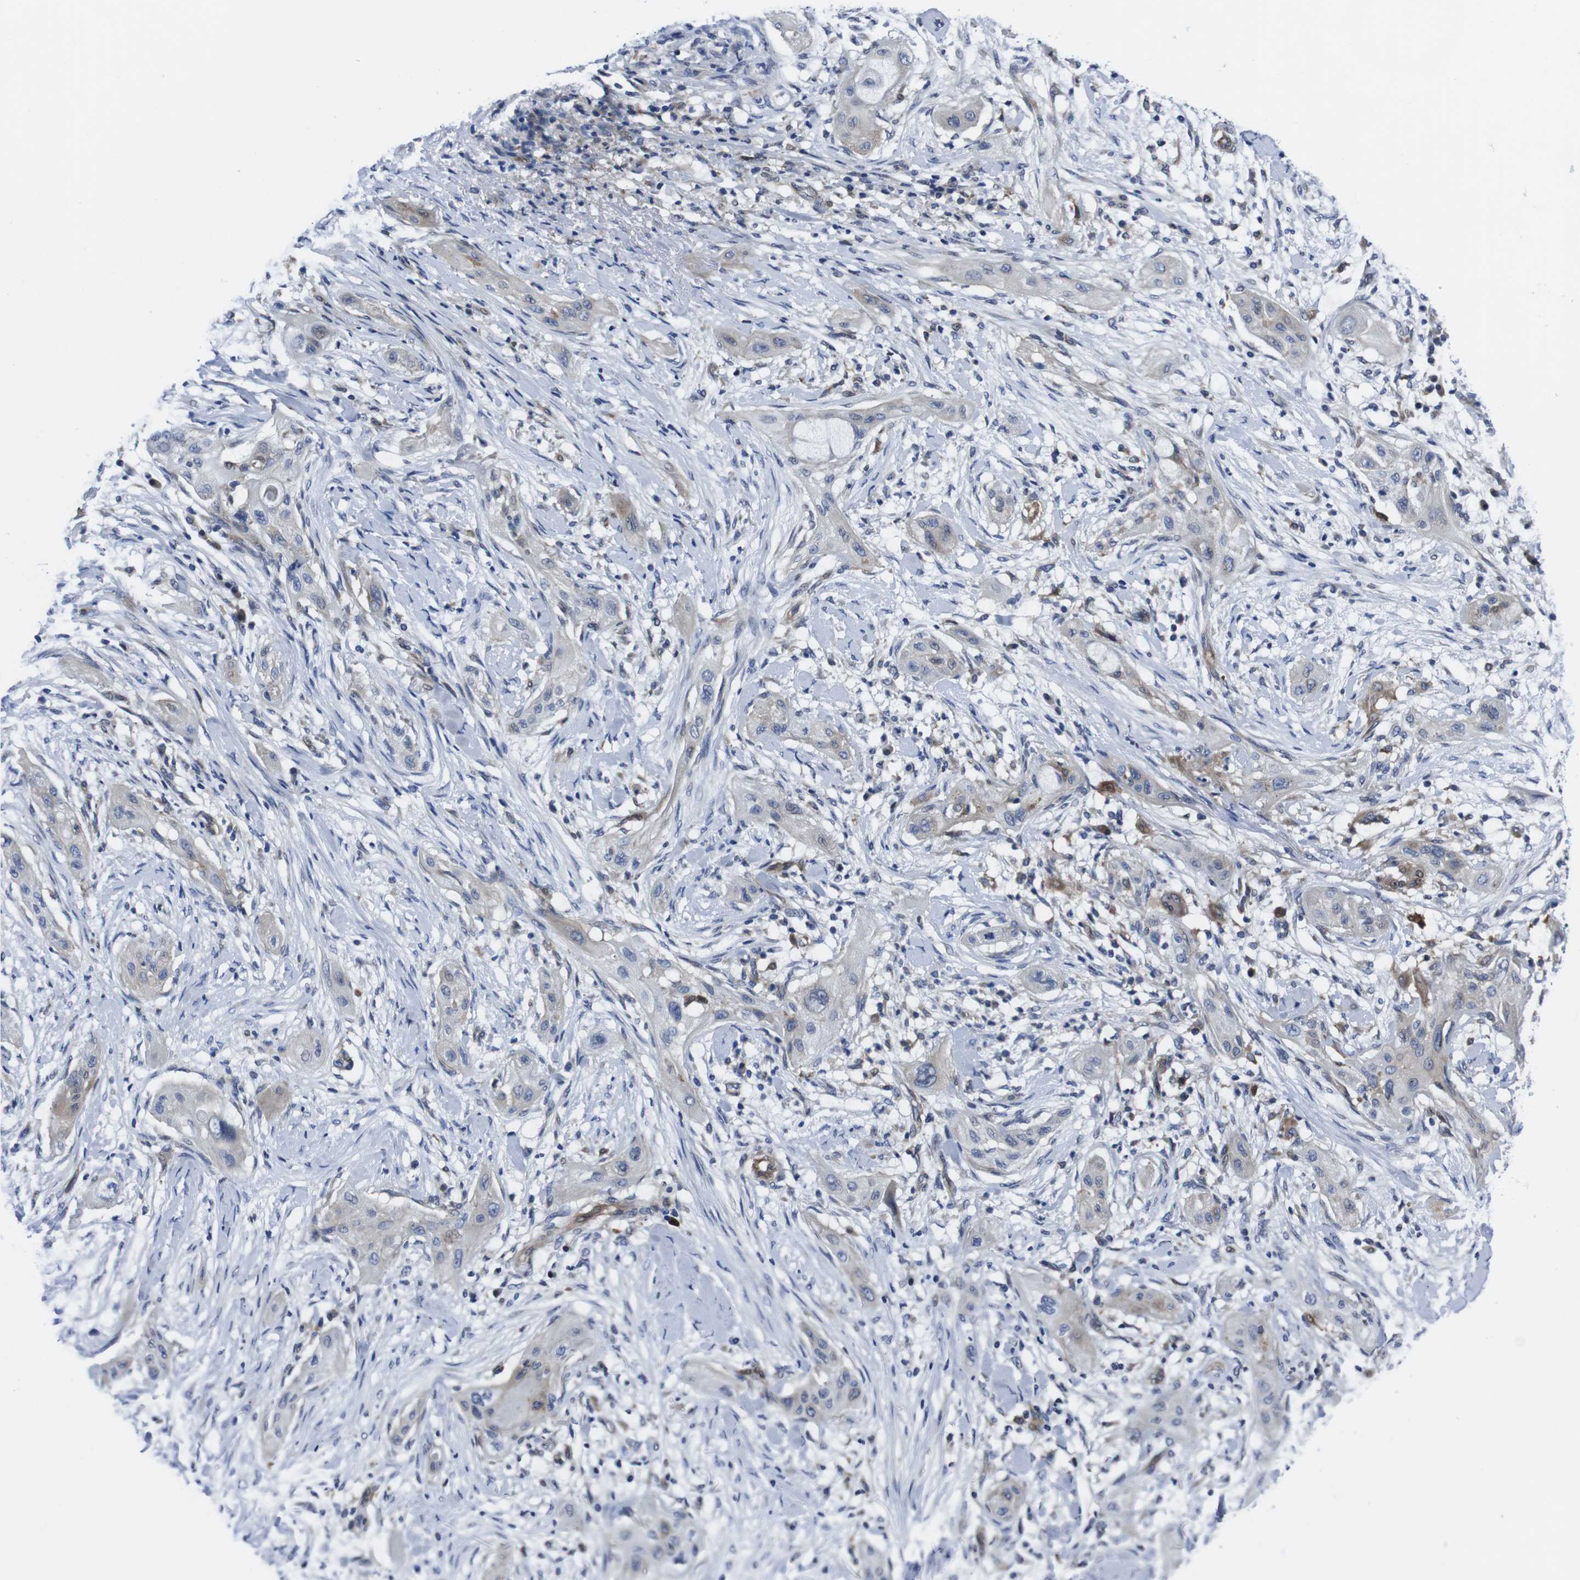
{"staining": {"intensity": "weak", "quantity": "<25%", "location": "cytoplasmic/membranous"}, "tissue": "lung cancer", "cell_type": "Tumor cells", "image_type": "cancer", "snomed": [{"axis": "morphology", "description": "Squamous cell carcinoma, NOS"}, {"axis": "topography", "description": "Lung"}], "caption": "High magnification brightfield microscopy of lung squamous cell carcinoma stained with DAB (3,3'-diaminobenzidine) (brown) and counterstained with hematoxylin (blue): tumor cells show no significant expression.", "gene": "EIF4A1", "patient": {"sex": "female", "age": 47}}